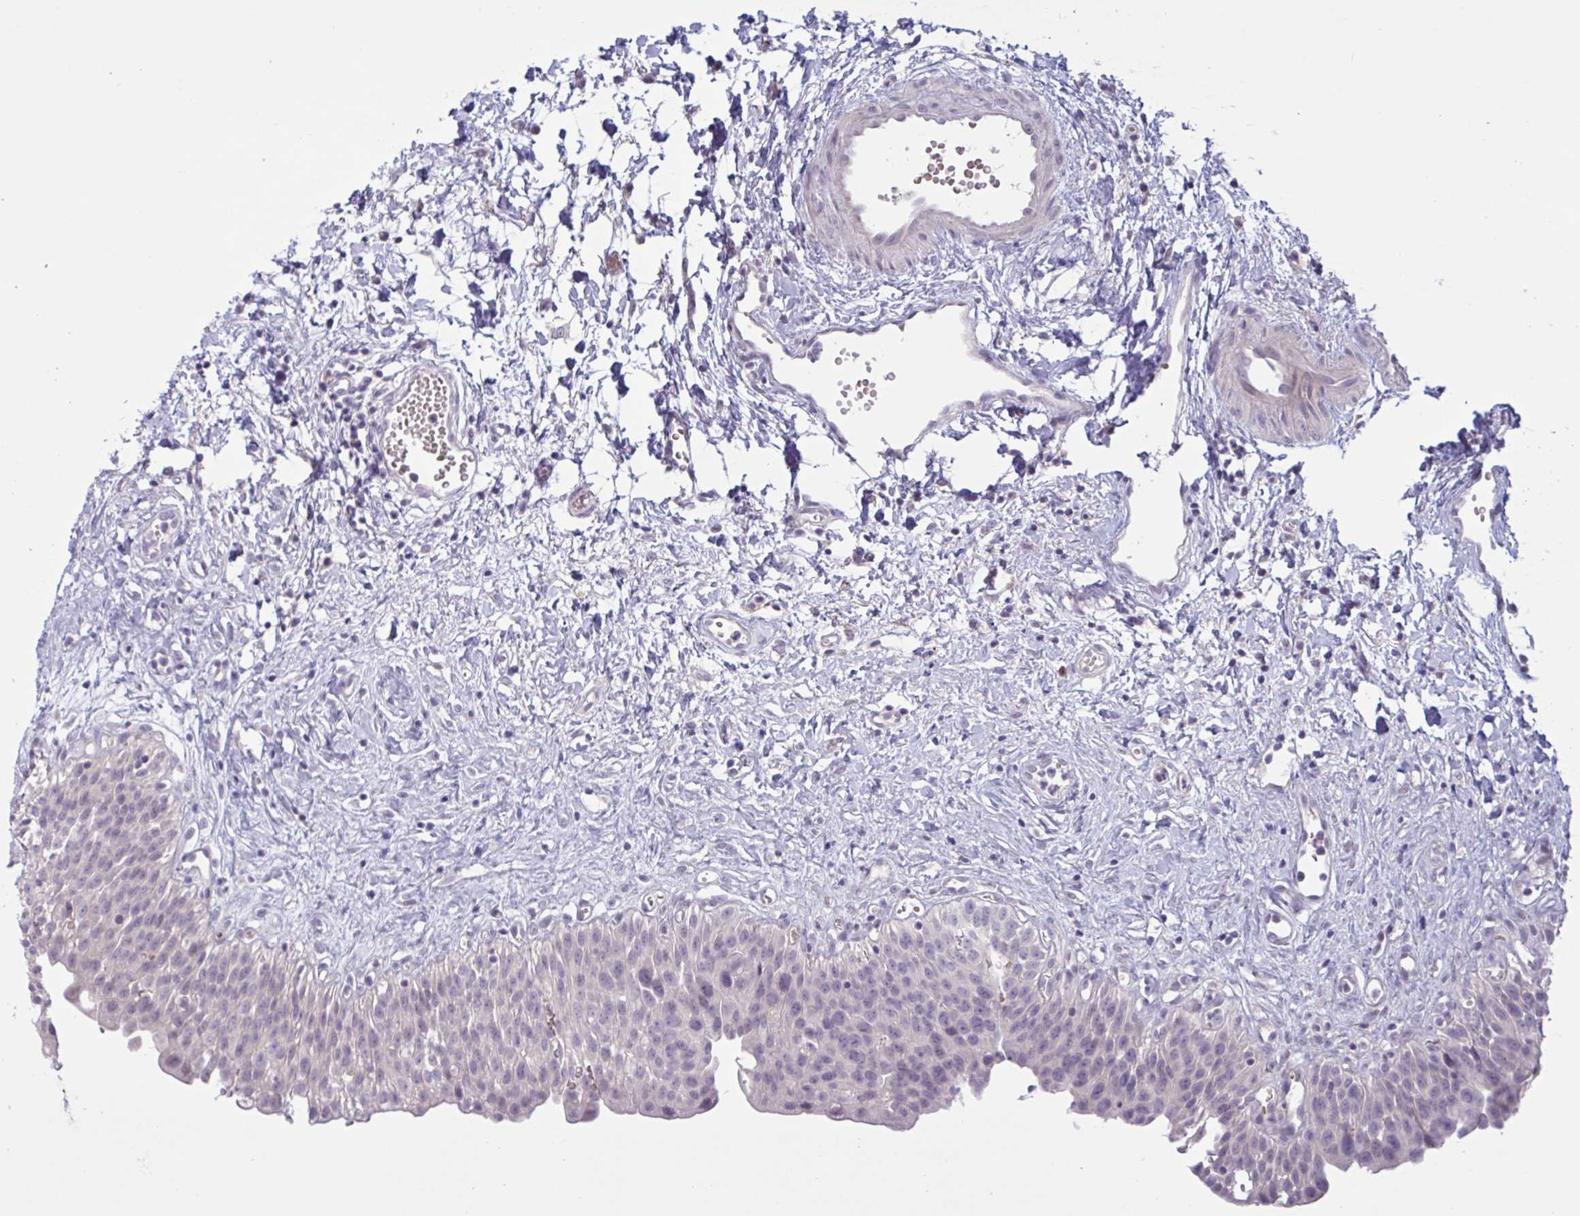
{"staining": {"intensity": "moderate", "quantity": "<25%", "location": "cytoplasmic/membranous"}, "tissue": "urinary bladder", "cell_type": "Urothelial cells", "image_type": "normal", "snomed": [{"axis": "morphology", "description": "Normal tissue, NOS"}, {"axis": "topography", "description": "Urinary bladder"}], "caption": "A high-resolution photomicrograph shows immunohistochemistry (IHC) staining of benign urinary bladder, which exhibits moderate cytoplasmic/membranous staining in about <25% of urothelial cells. (IHC, brightfield microscopy, high magnification).", "gene": "ENSG00000281613", "patient": {"sex": "male", "age": 51}}